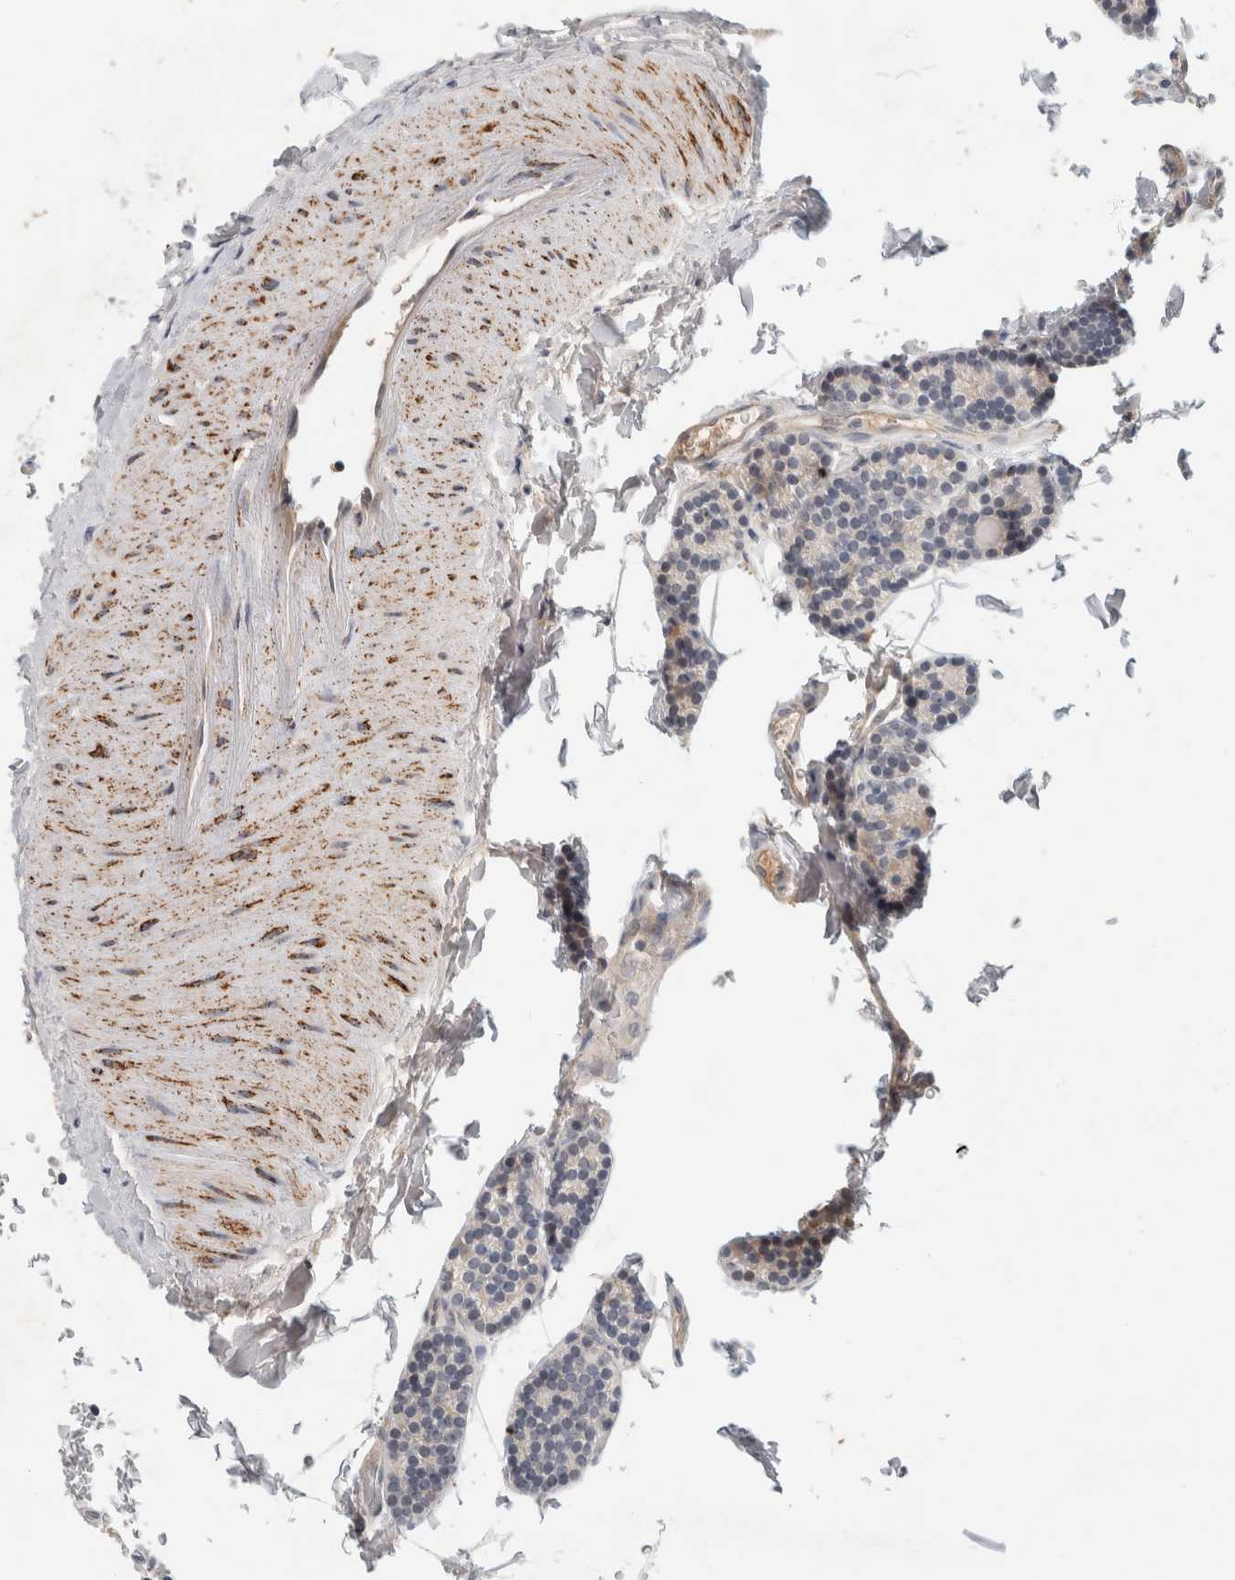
{"staining": {"intensity": "negative", "quantity": "none", "location": "none"}, "tissue": "parathyroid gland", "cell_type": "Glandular cells", "image_type": "normal", "snomed": [{"axis": "morphology", "description": "Normal tissue, NOS"}, {"axis": "topography", "description": "Parathyroid gland"}], "caption": "Immunohistochemistry of normal human parathyroid gland demonstrates no expression in glandular cells.", "gene": "HCN3", "patient": {"sex": "male", "age": 52}}